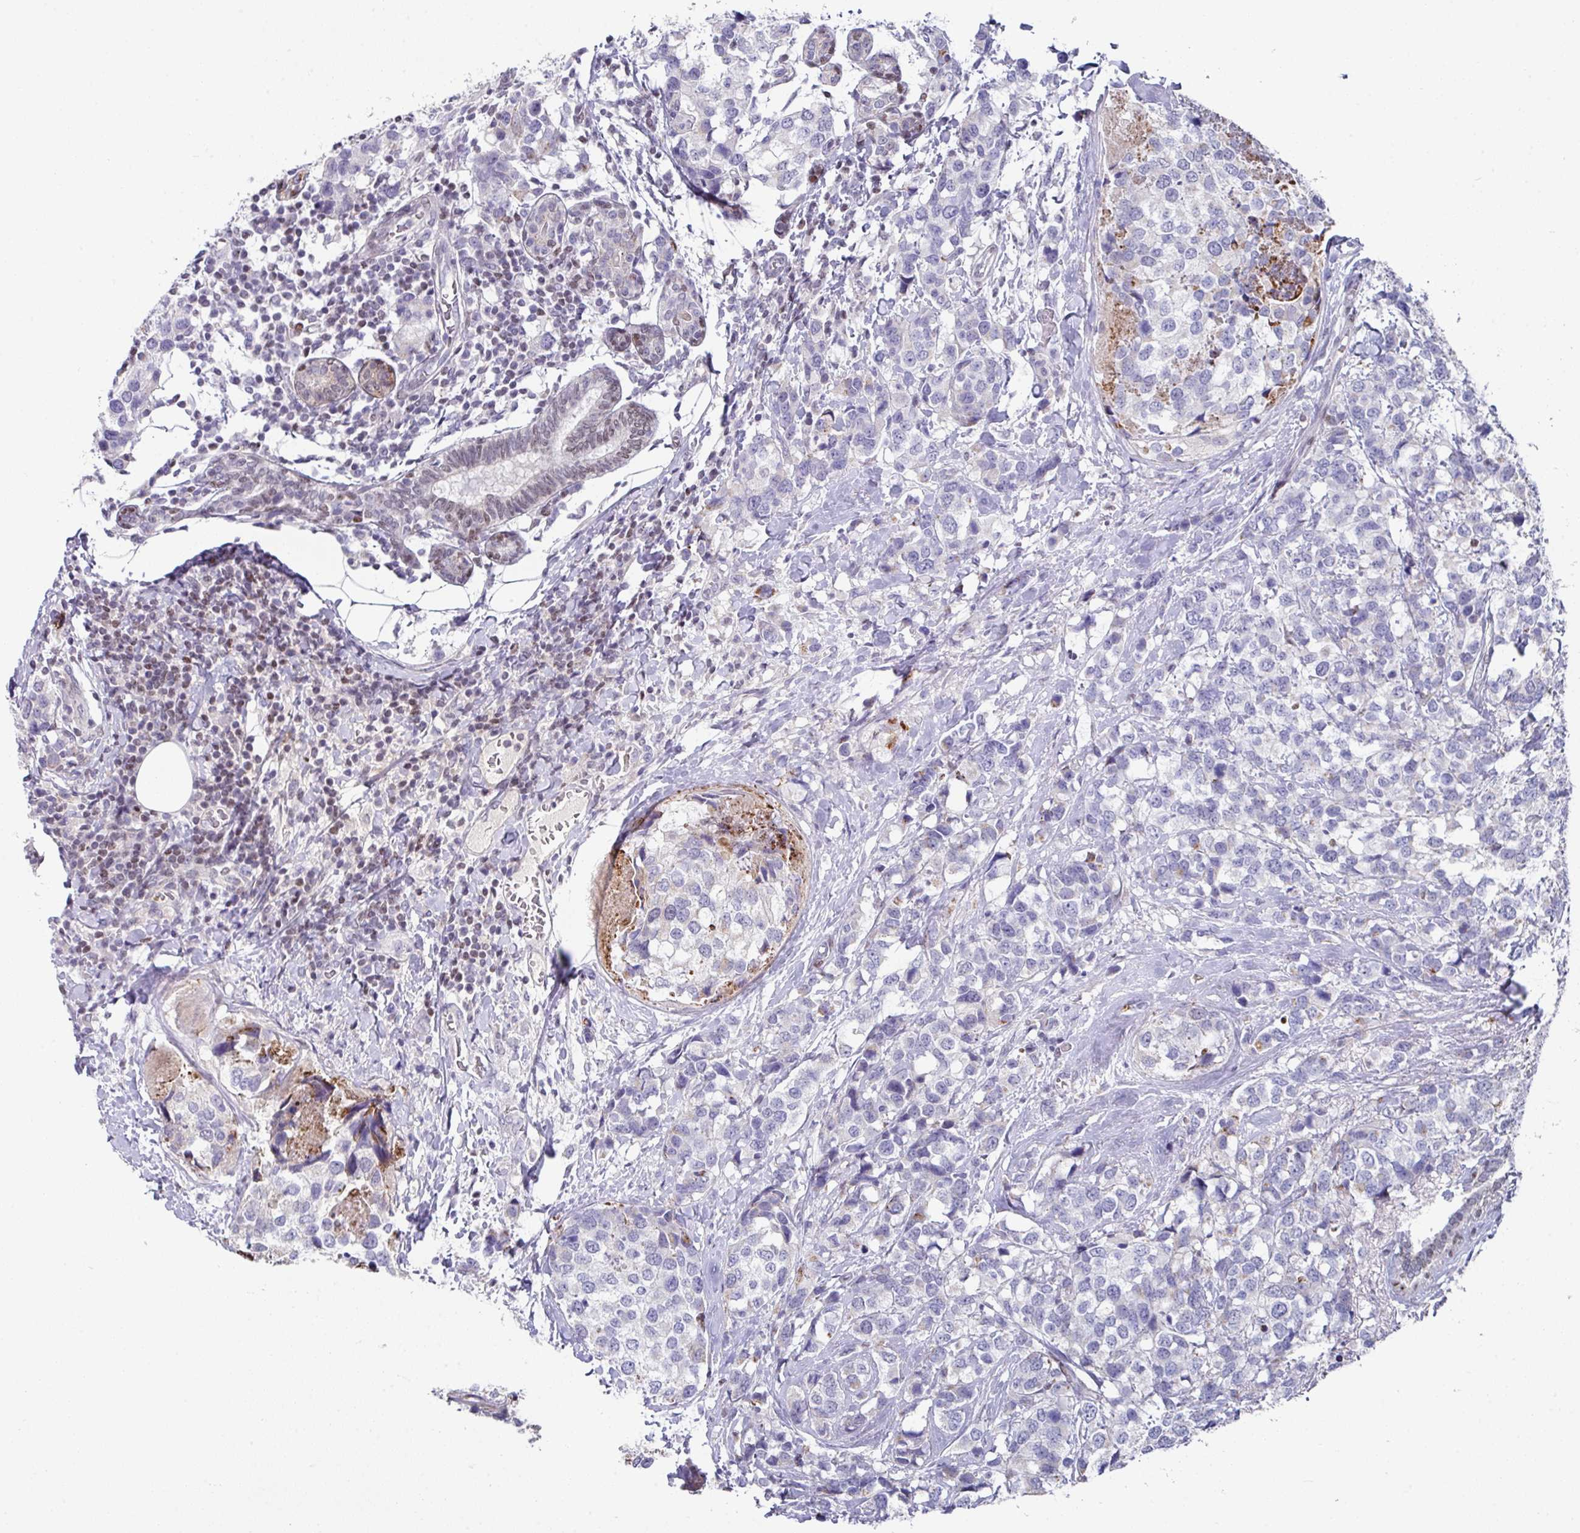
{"staining": {"intensity": "negative", "quantity": "none", "location": "none"}, "tissue": "breast cancer", "cell_type": "Tumor cells", "image_type": "cancer", "snomed": [{"axis": "morphology", "description": "Lobular carcinoma"}, {"axis": "topography", "description": "Breast"}], "caption": "Lobular carcinoma (breast) was stained to show a protein in brown. There is no significant expression in tumor cells.", "gene": "CBX7", "patient": {"sex": "female", "age": 59}}